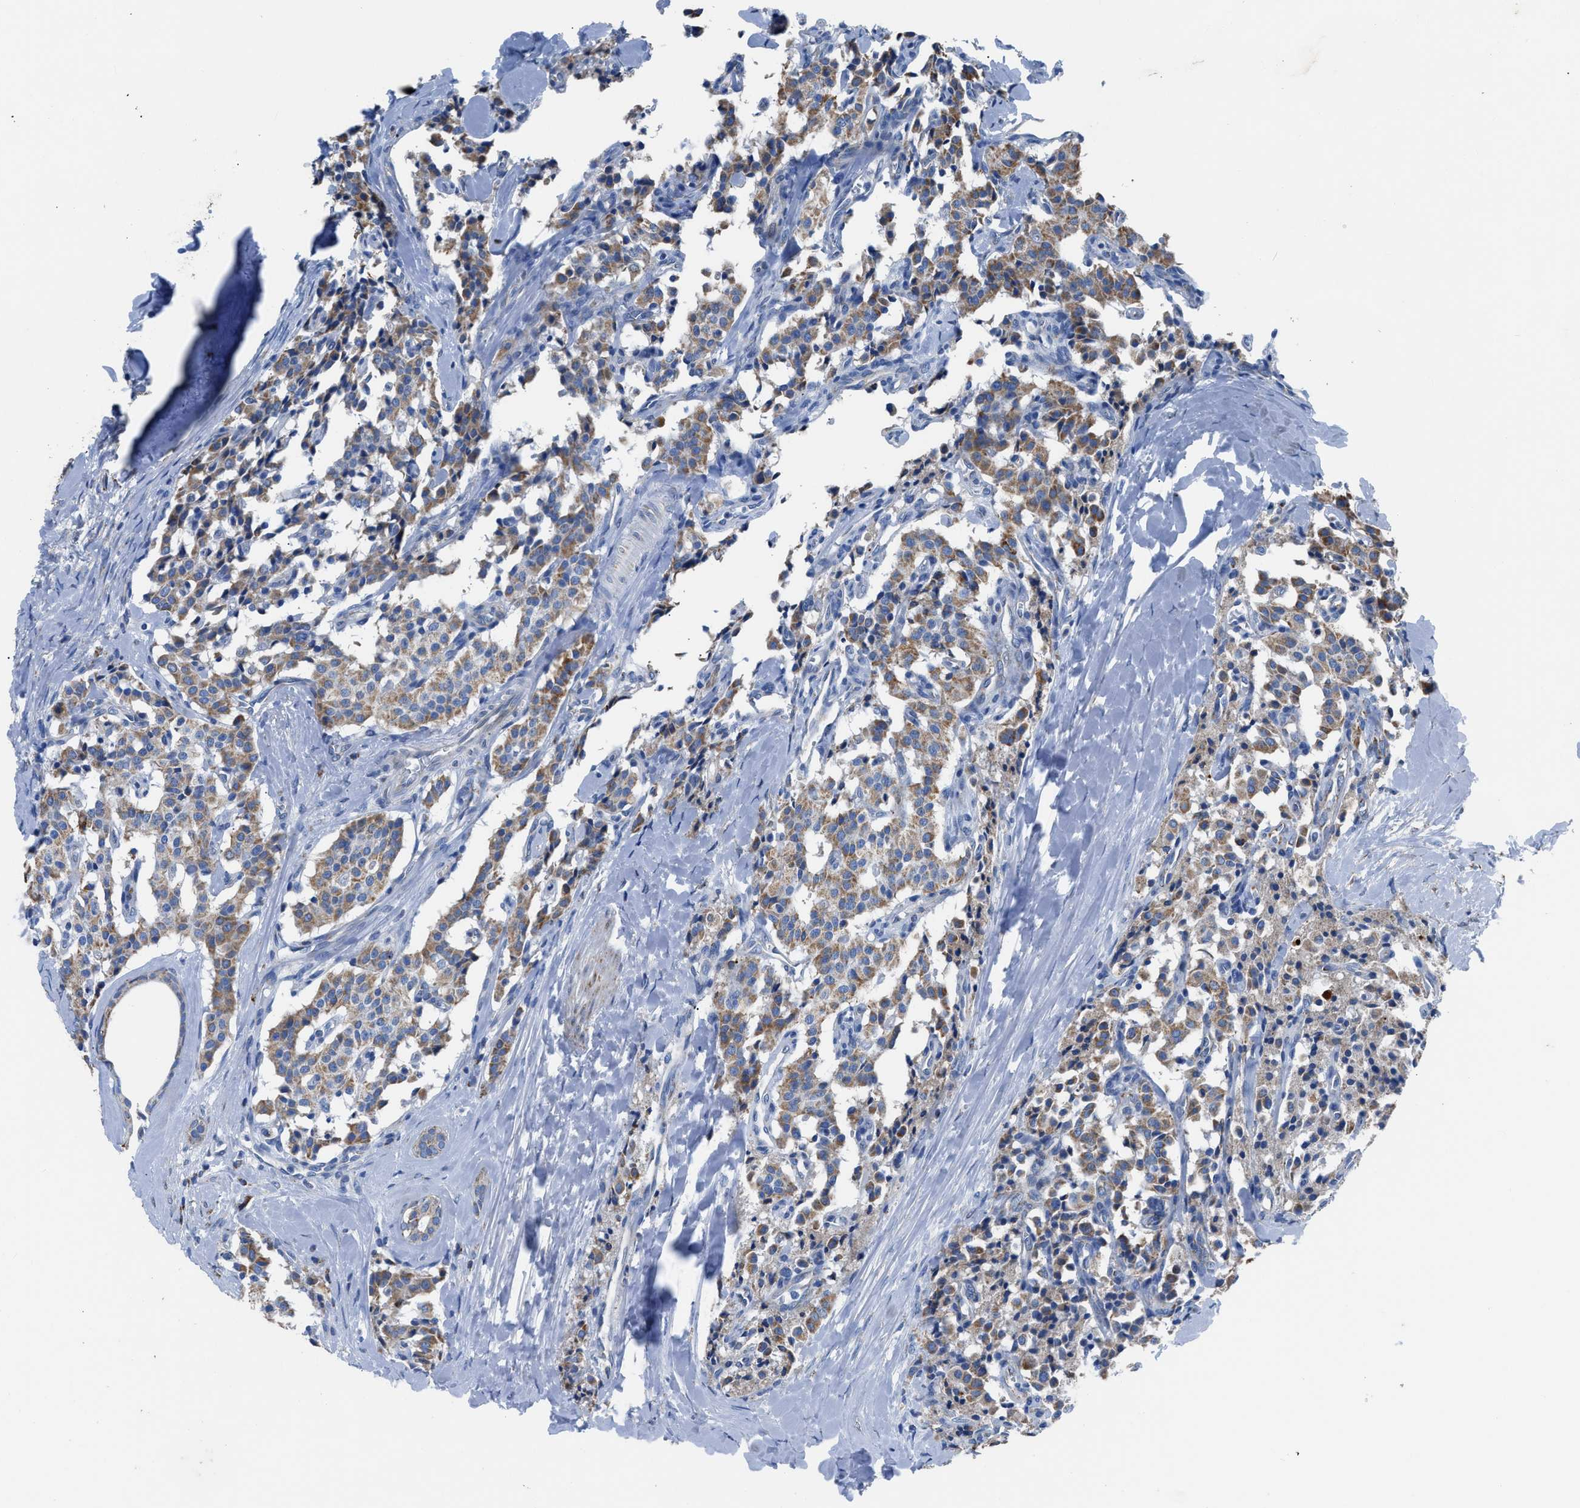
{"staining": {"intensity": "moderate", "quantity": ">75%", "location": "cytoplasmic/membranous"}, "tissue": "carcinoid", "cell_type": "Tumor cells", "image_type": "cancer", "snomed": [{"axis": "morphology", "description": "Carcinoid, malignant, NOS"}, {"axis": "topography", "description": "Lung"}], "caption": "A photomicrograph showing moderate cytoplasmic/membranous expression in about >75% of tumor cells in malignant carcinoid, as visualized by brown immunohistochemical staining.", "gene": "ZDHHC3", "patient": {"sex": "male", "age": 30}}